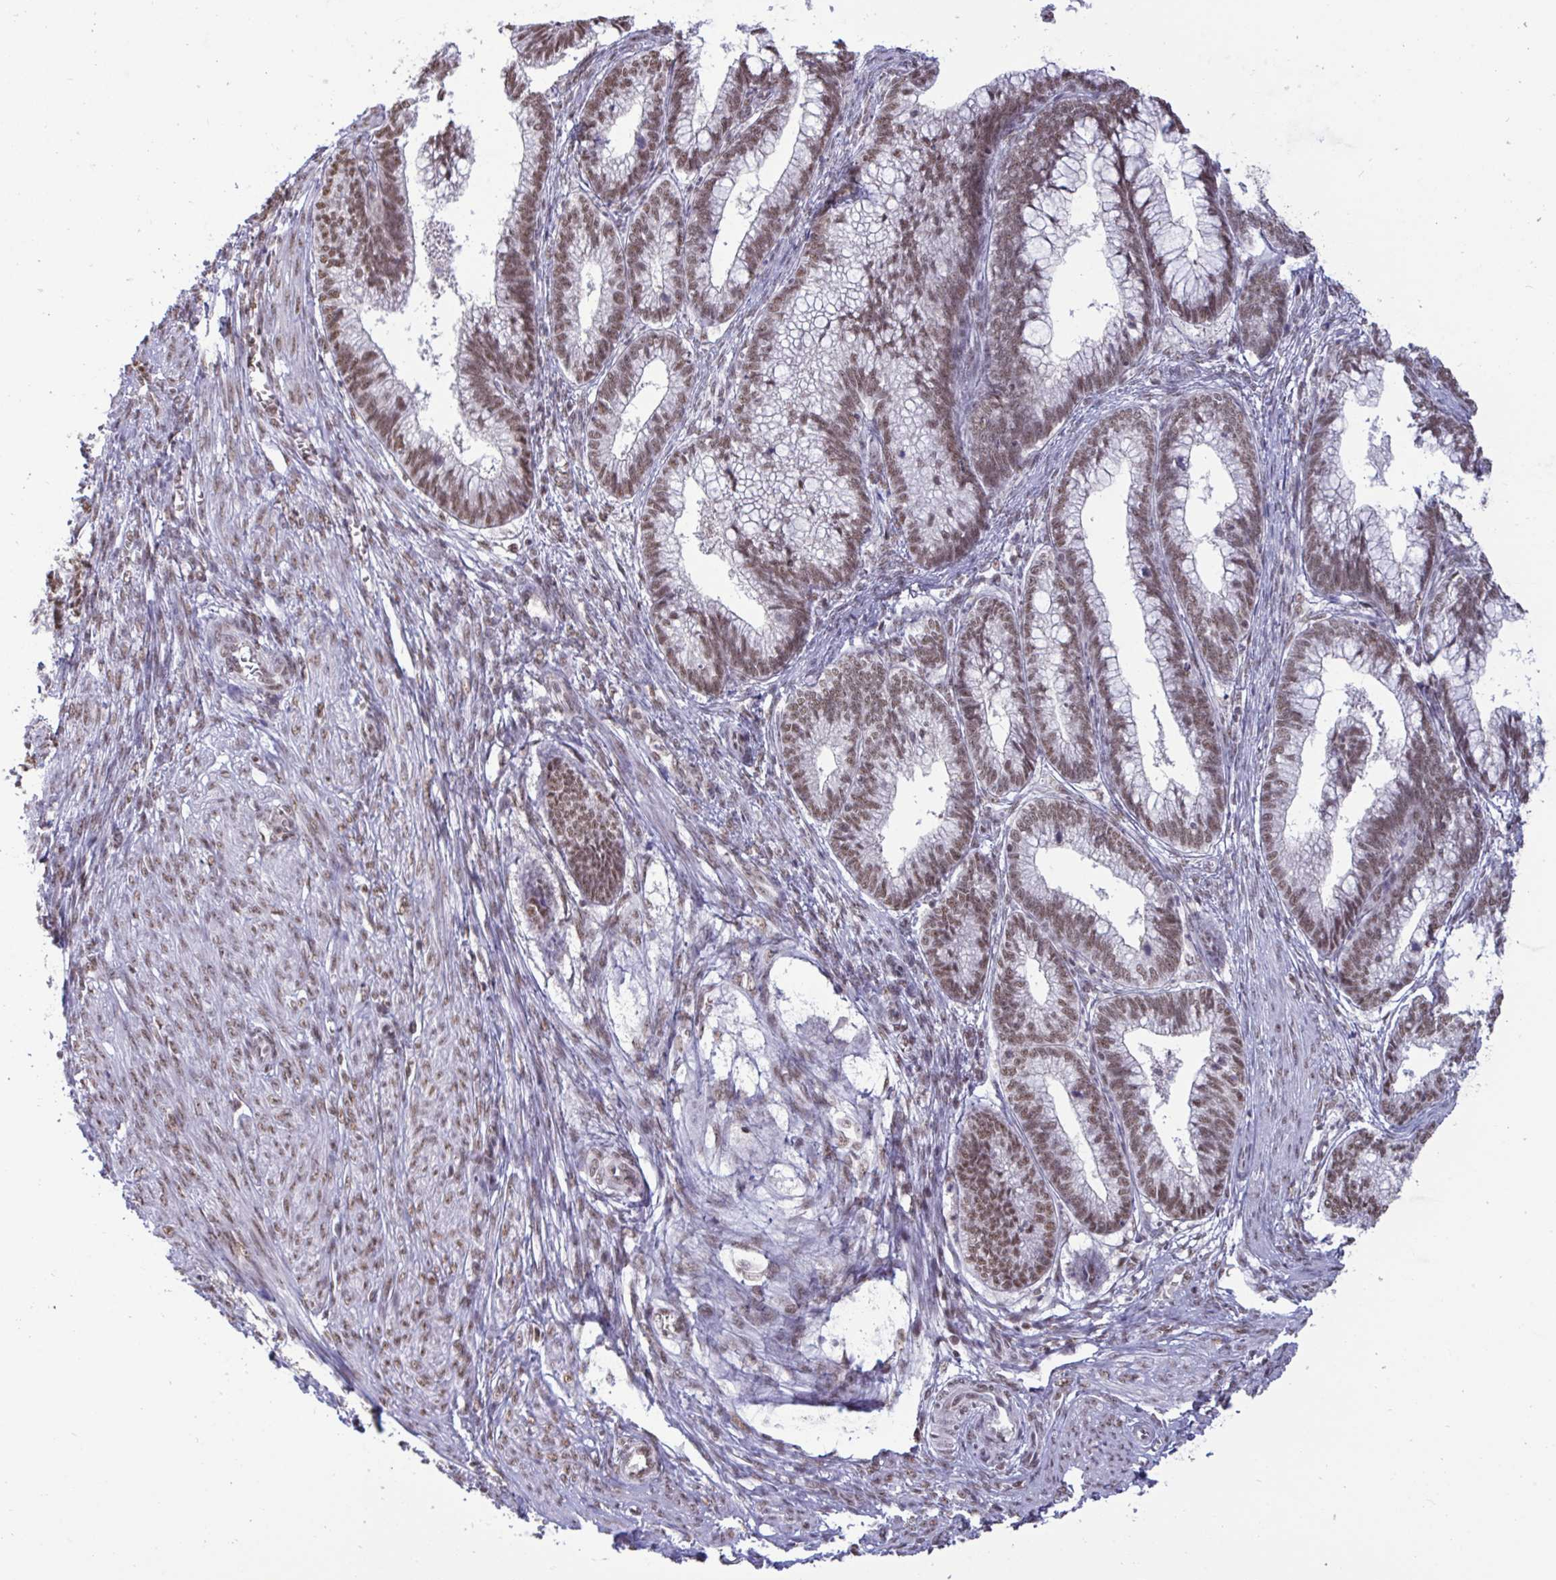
{"staining": {"intensity": "moderate", "quantity": ">75%", "location": "nuclear"}, "tissue": "cervical cancer", "cell_type": "Tumor cells", "image_type": "cancer", "snomed": [{"axis": "morphology", "description": "Adenocarcinoma, NOS"}, {"axis": "topography", "description": "Cervix"}], "caption": "Tumor cells display medium levels of moderate nuclear expression in approximately >75% of cells in human cervical cancer. Using DAB (brown) and hematoxylin (blue) stains, captured at high magnification using brightfield microscopy.", "gene": "PUF60", "patient": {"sex": "female", "age": 44}}